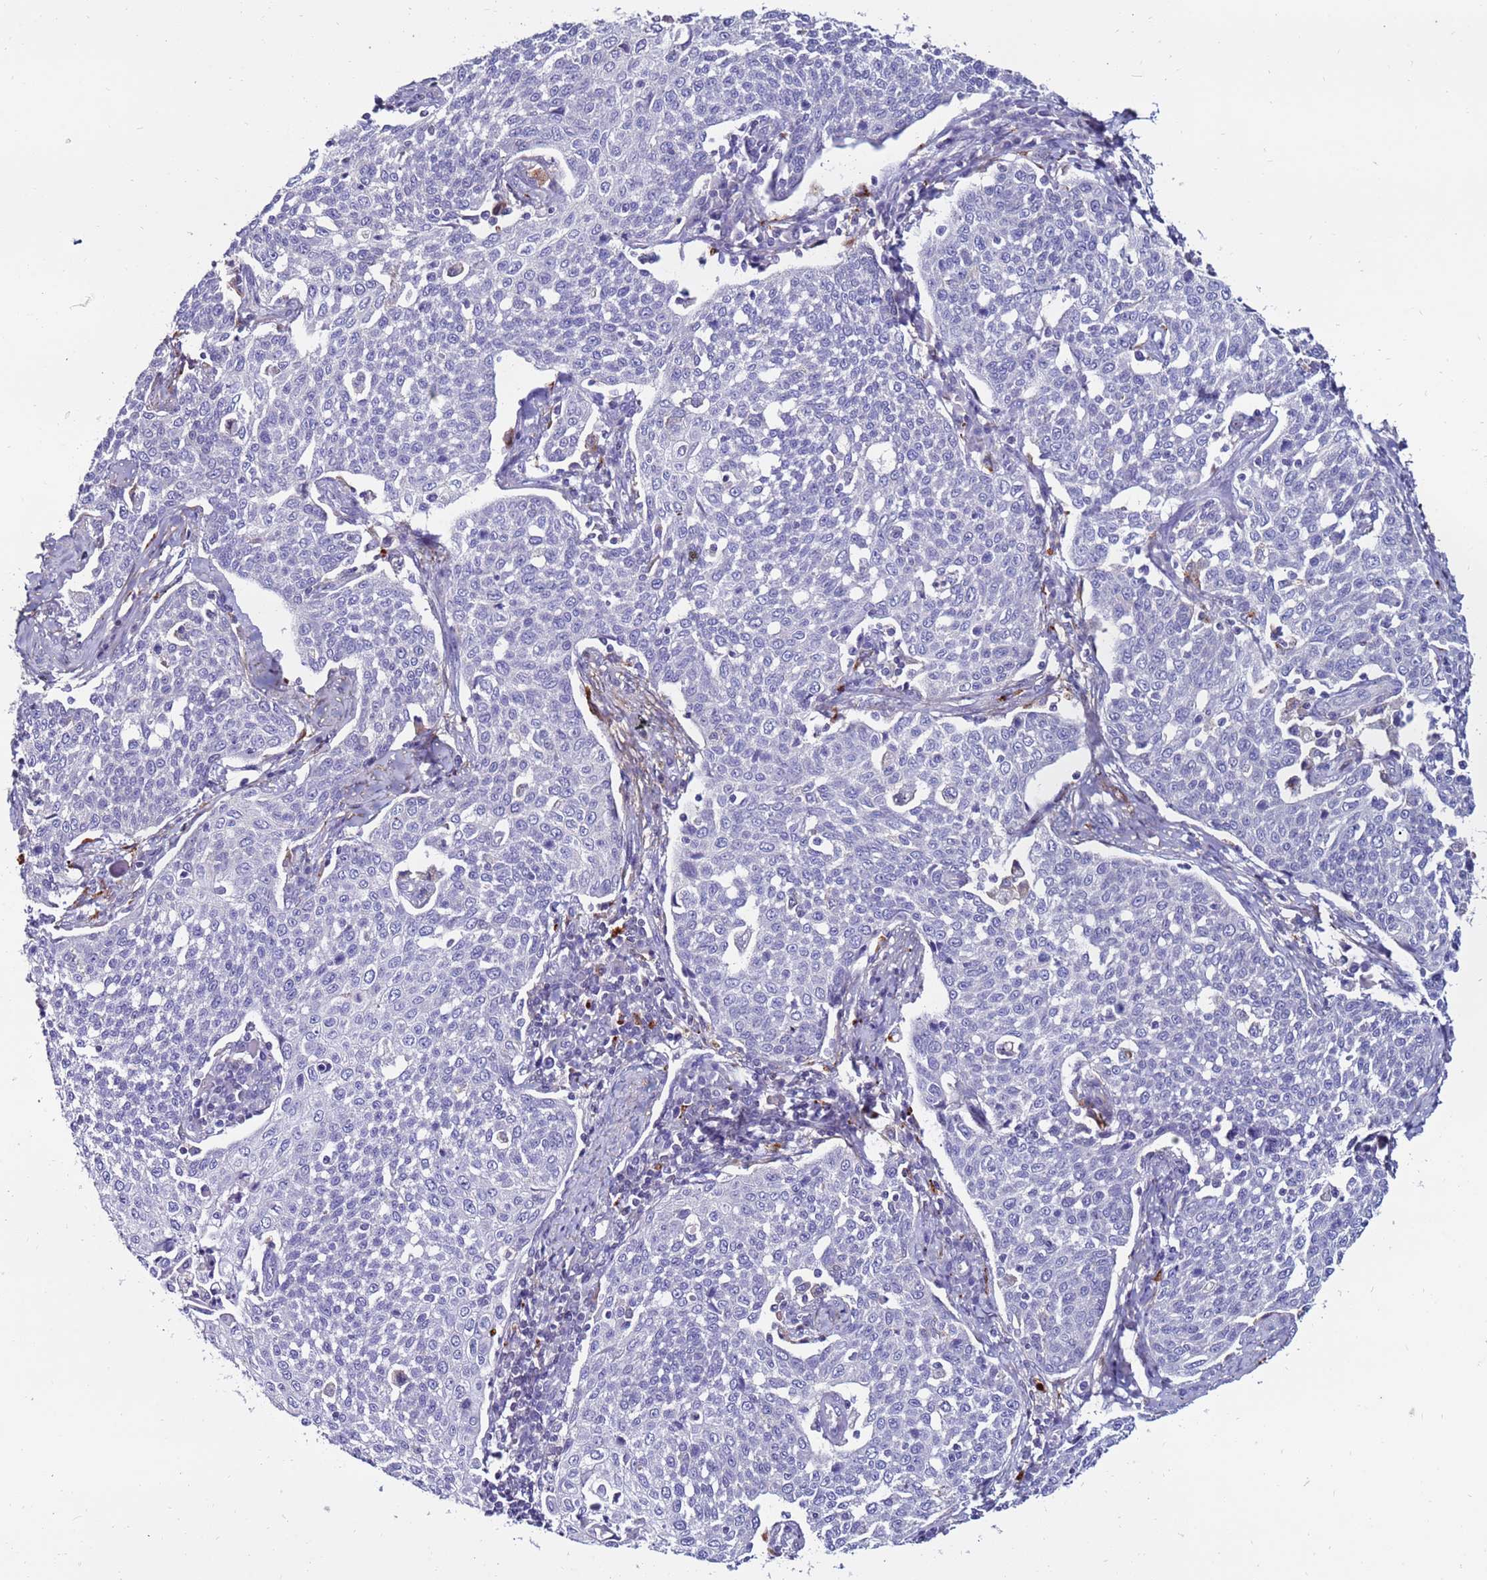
{"staining": {"intensity": "negative", "quantity": "none", "location": "none"}, "tissue": "cervical cancer", "cell_type": "Tumor cells", "image_type": "cancer", "snomed": [{"axis": "morphology", "description": "Squamous cell carcinoma, NOS"}, {"axis": "topography", "description": "Cervix"}], "caption": "Immunohistochemistry (IHC) of cervical squamous cell carcinoma shows no staining in tumor cells. Brightfield microscopy of immunohistochemistry stained with DAB (3,3'-diaminobenzidine) (brown) and hematoxylin (blue), captured at high magnification.", "gene": "CLEC4M", "patient": {"sex": "female", "age": 34}}